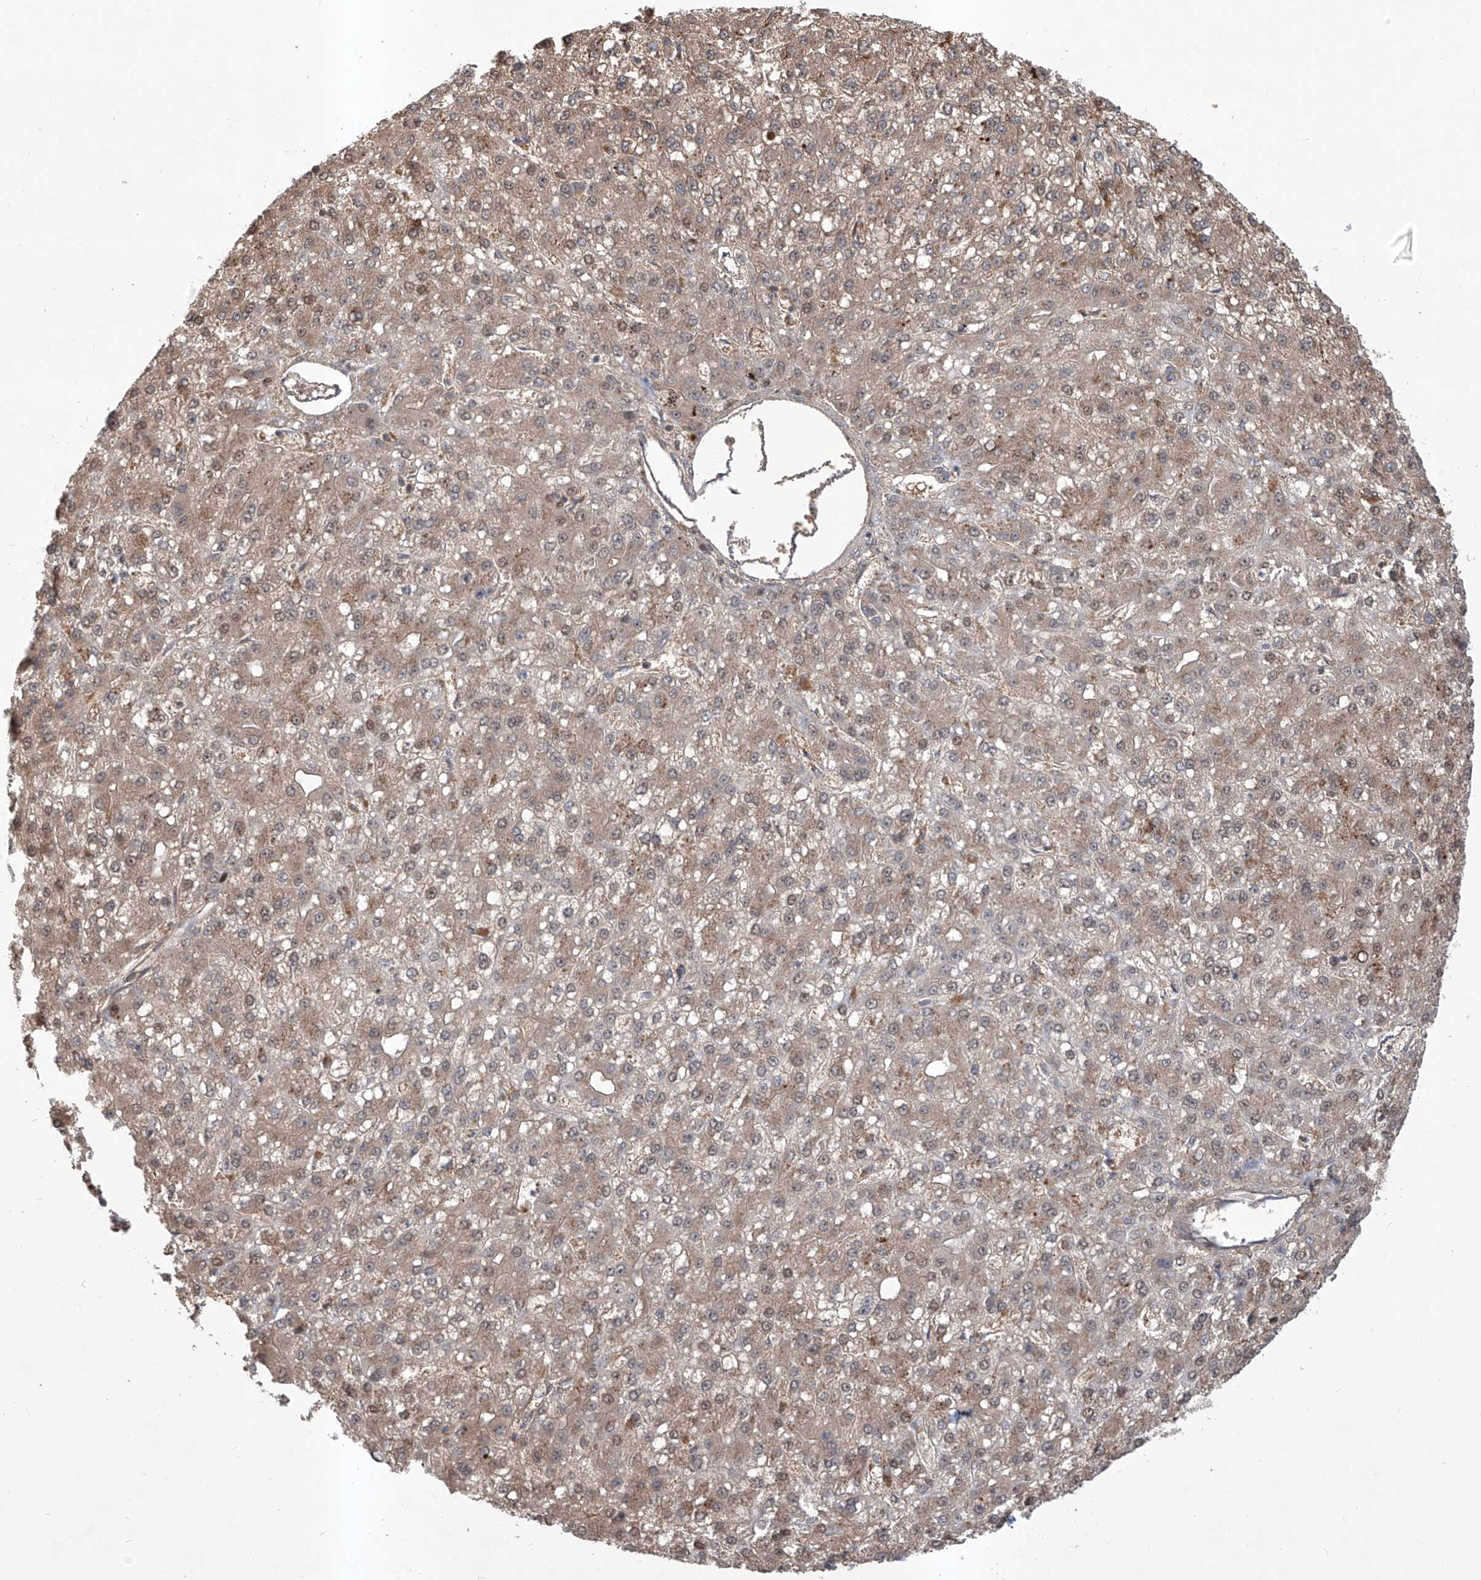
{"staining": {"intensity": "weak", "quantity": "25%-75%", "location": "cytoplasmic/membranous,nuclear"}, "tissue": "liver cancer", "cell_type": "Tumor cells", "image_type": "cancer", "snomed": [{"axis": "morphology", "description": "Carcinoma, Hepatocellular, NOS"}, {"axis": "topography", "description": "Liver"}], "caption": "Protein staining of liver cancer tissue shows weak cytoplasmic/membranous and nuclear expression in about 25%-75% of tumor cells.", "gene": "HOXC8", "patient": {"sex": "male", "age": 67}}